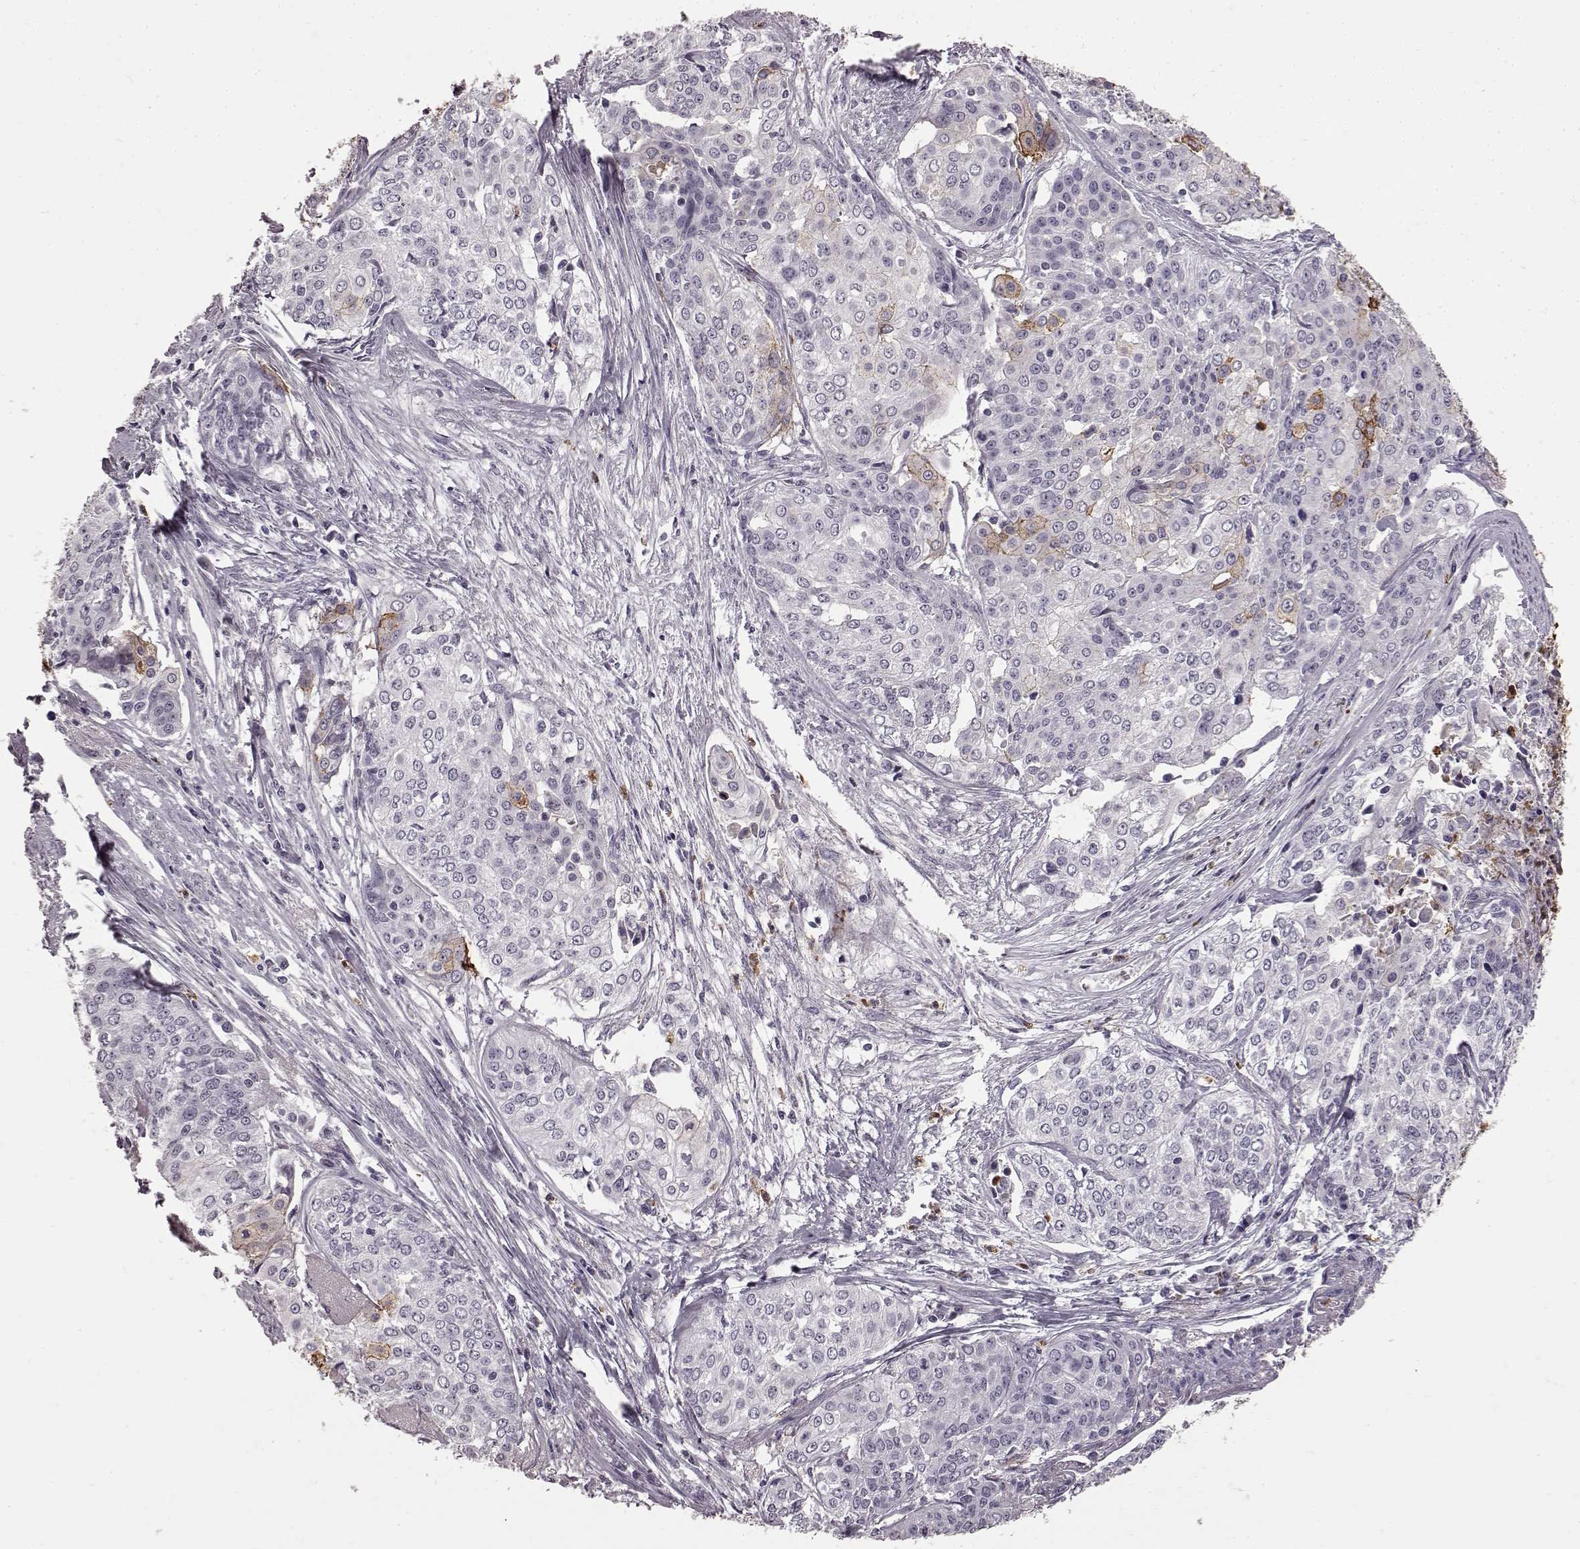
{"staining": {"intensity": "negative", "quantity": "none", "location": "none"}, "tissue": "cervical cancer", "cell_type": "Tumor cells", "image_type": "cancer", "snomed": [{"axis": "morphology", "description": "Squamous cell carcinoma, NOS"}, {"axis": "topography", "description": "Cervix"}], "caption": "Immunohistochemical staining of human cervical cancer (squamous cell carcinoma) exhibits no significant staining in tumor cells.", "gene": "FUT4", "patient": {"sex": "female", "age": 39}}